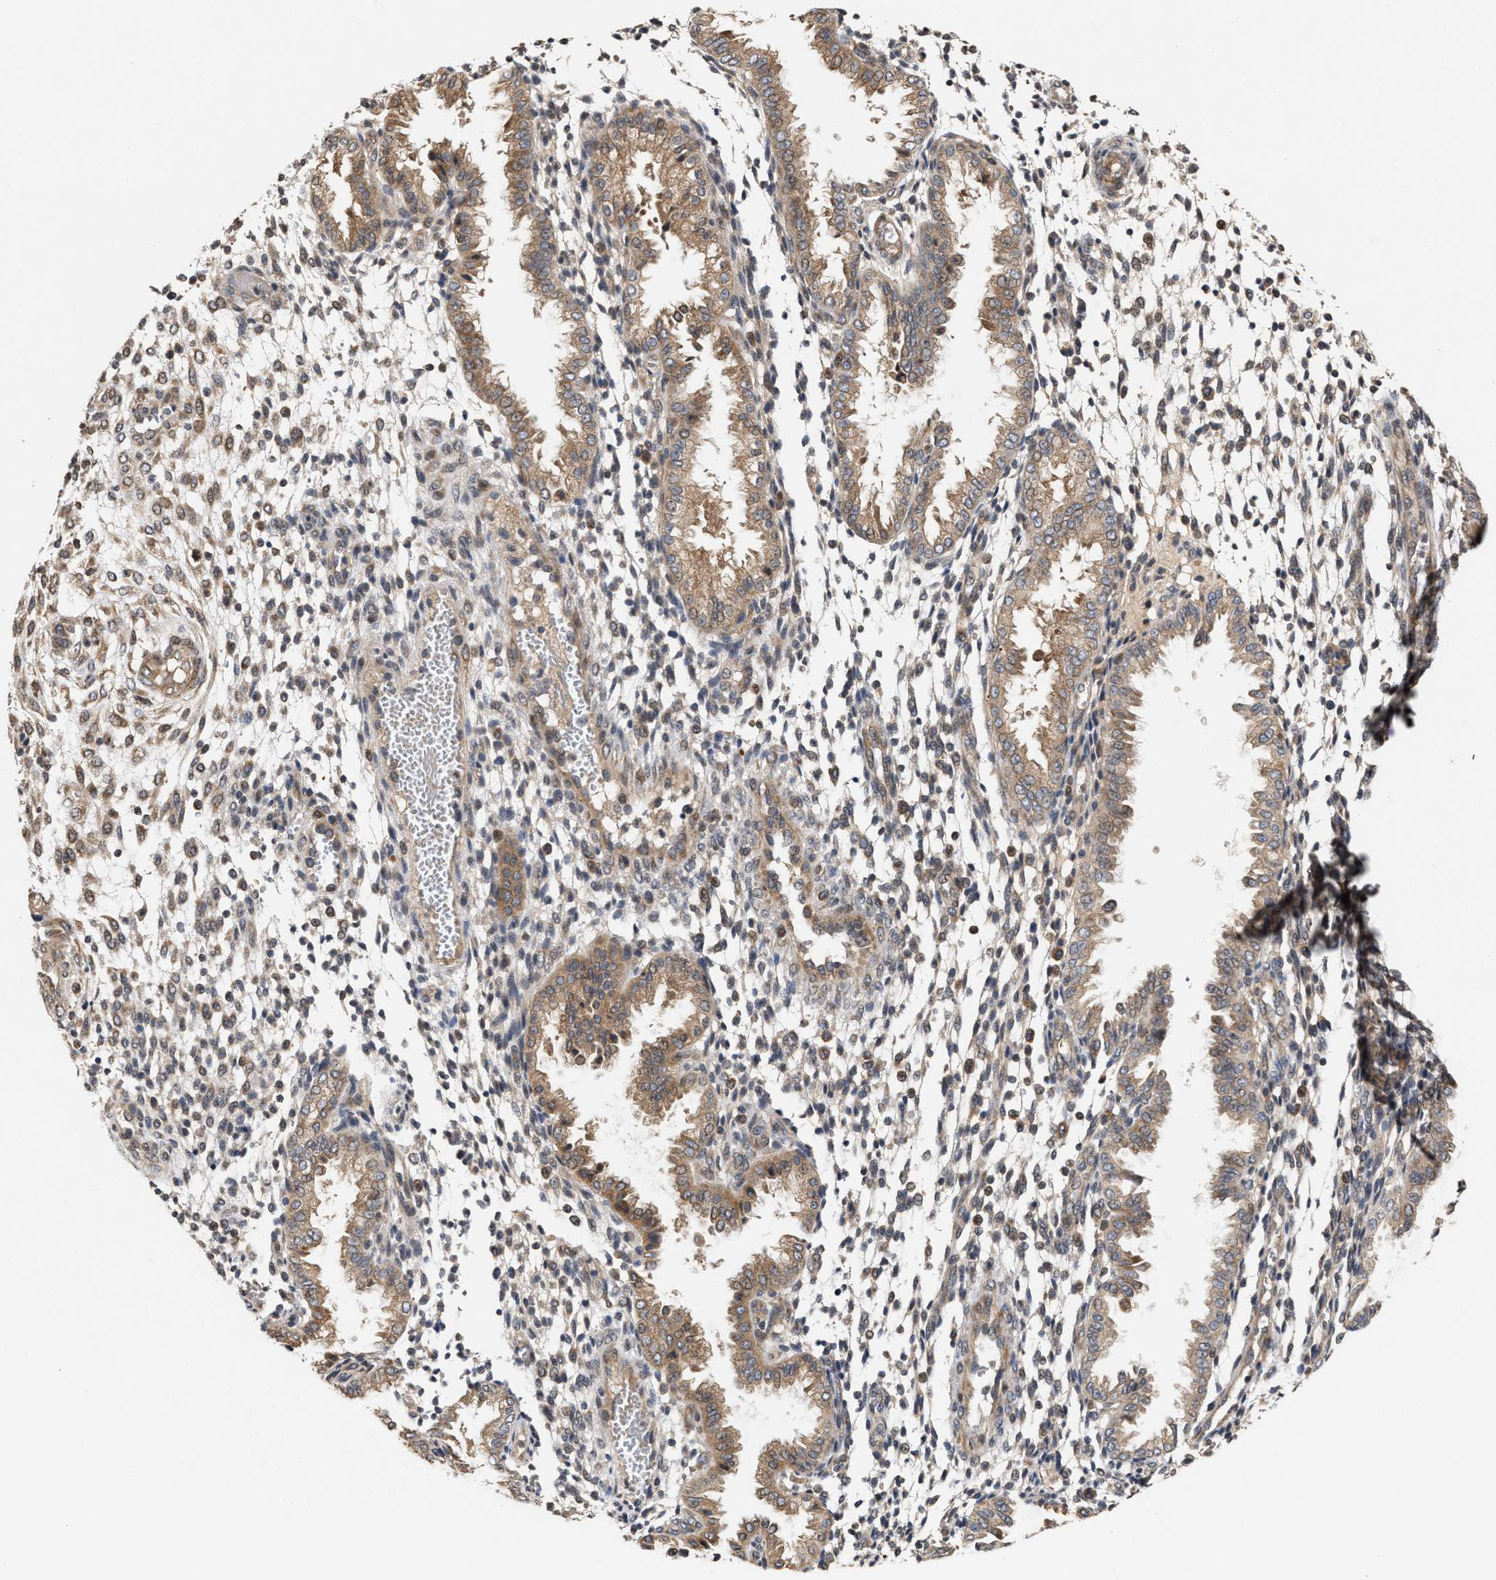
{"staining": {"intensity": "moderate", "quantity": ">75%", "location": "cytoplasmic/membranous"}, "tissue": "endometrium", "cell_type": "Cells in endometrial stroma", "image_type": "normal", "snomed": [{"axis": "morphology", "description": "Normal tissue, NOS"}, {"axis": "topography", "description": "Endometrium"}], "caption": "Immunohistochemical staining of unremarkable human endometrium reveals medium levels of moderate cytoplasmic/membranous positivity in about >75% of cells in endometrial stroma.", "gene": "SAR1A", "patient": {"sex": "female", "age": 33}}